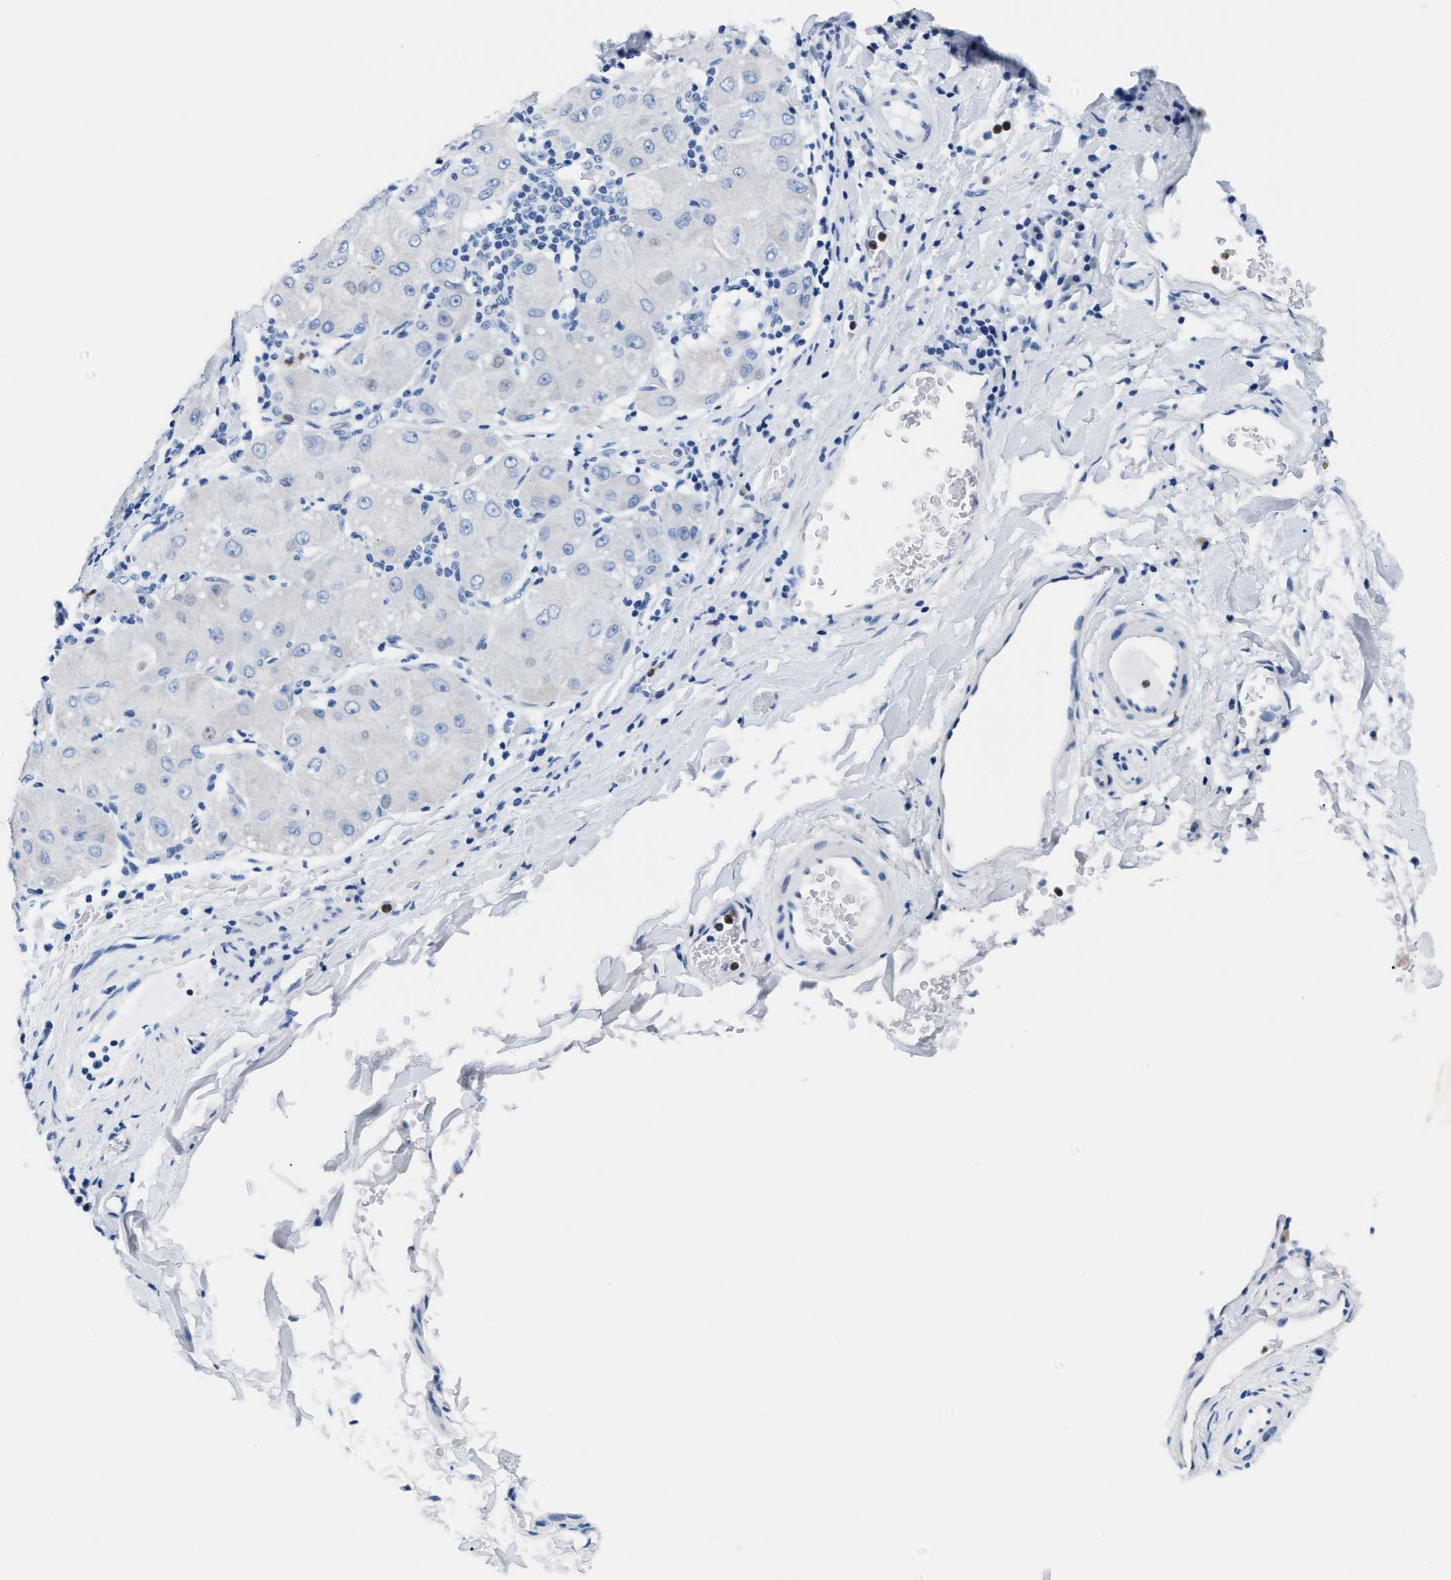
{"staining": {"intensity": "negative", "quantity": "none", "location": "none"}, "tissue": "liver cancer", "cell_type": "Tumor cells", "image_type": "cancer", "snomed": [{"axis": "morphology", "description": "Carcinoma, Hepatocellular, NOS"}, {"axis": "topography", "description": "Liver"}], "caption": "There is no significant expression in tumor cells of liver cancer.", "gene": "MMP8", "patient": {"sex": "male", "age": 80}}